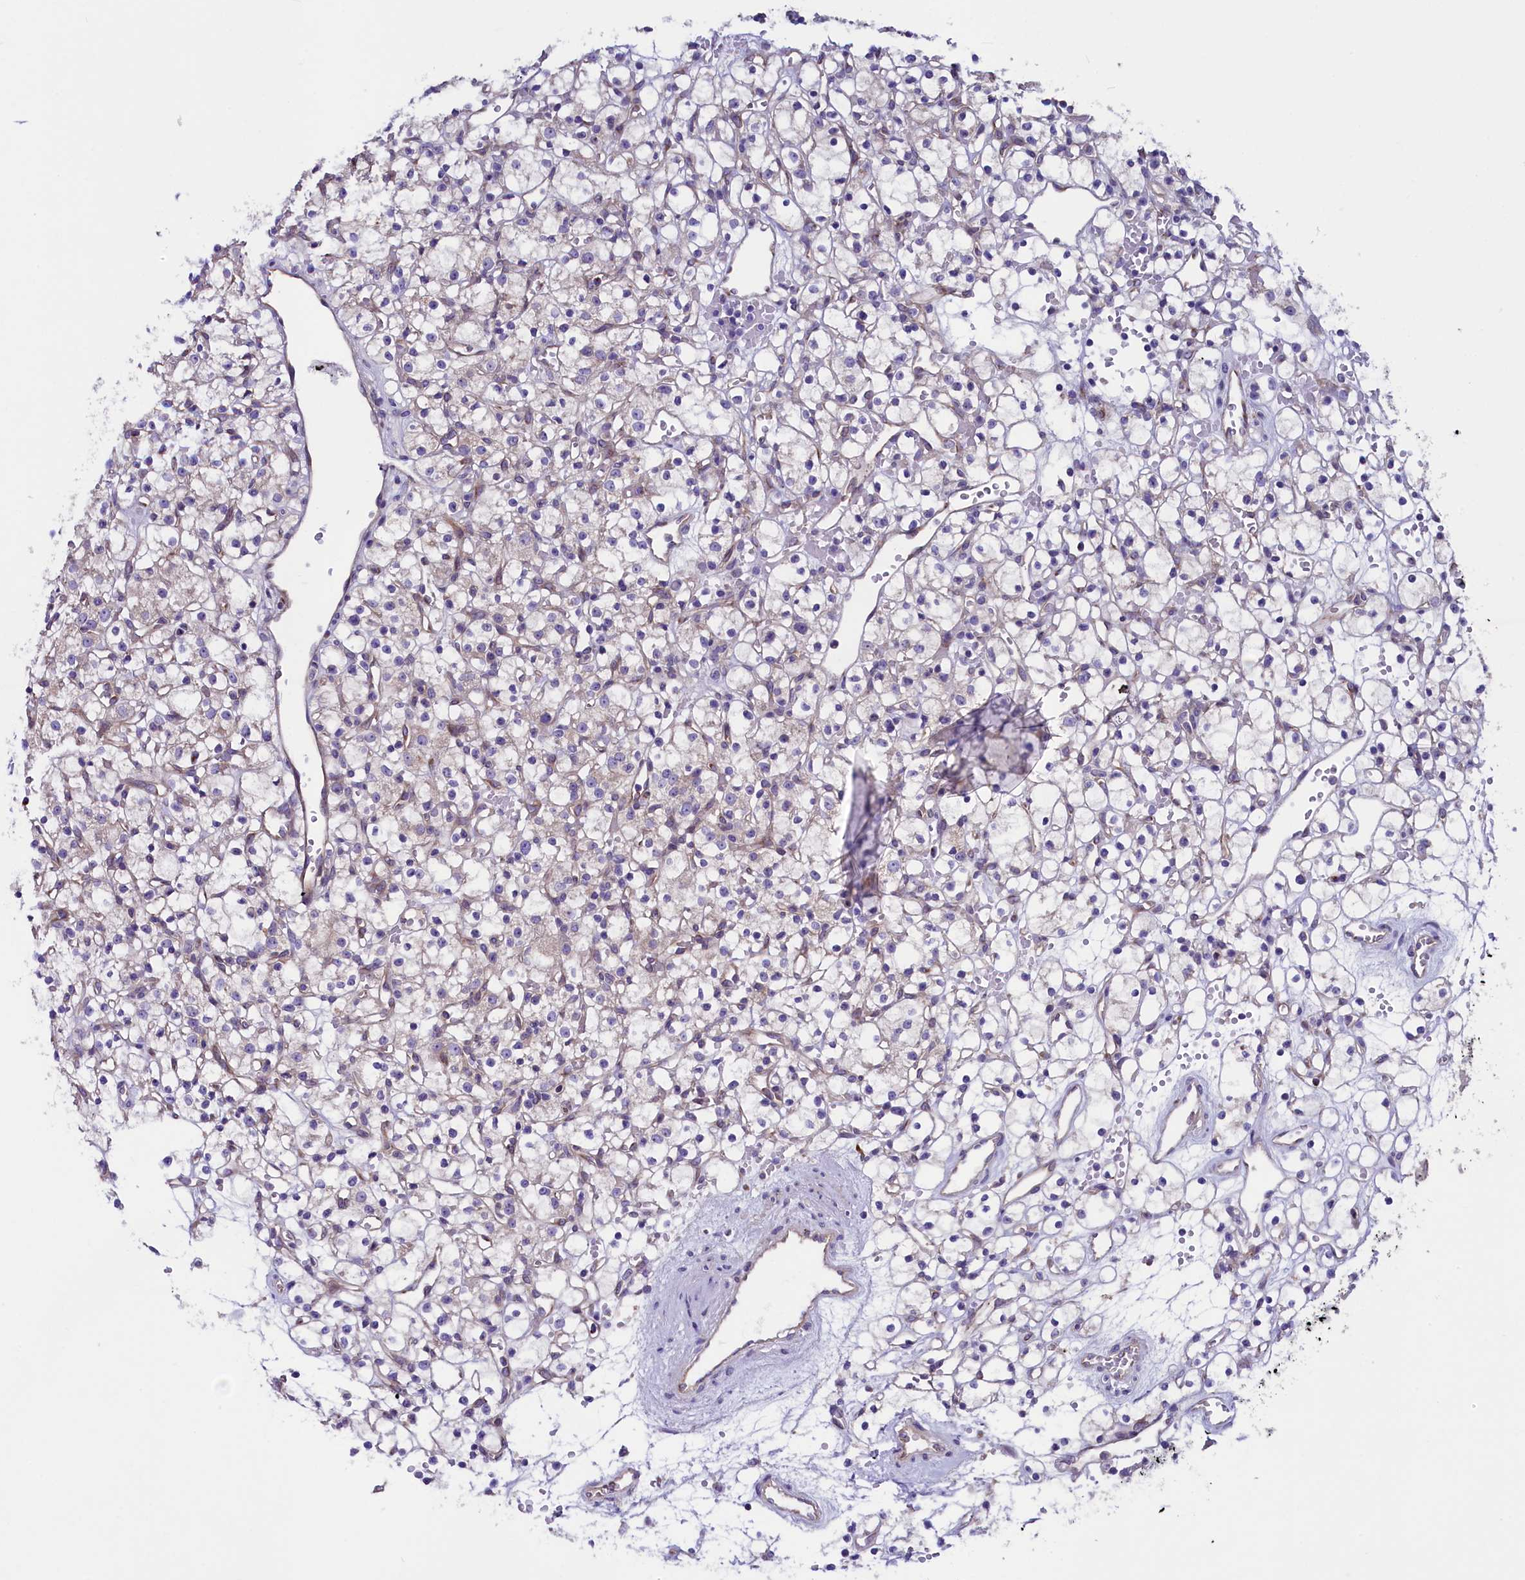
{"staining": {"intensity": "negative", "quantity": "none", "location": "none"}, "tissue": "renal cancer", "cell_type": "Tumor cells", "image_type": "cancer", "snomed": [{"axis": "morphology", "description": "Adenocarcinoma, NOS"}, {"axis": "topography", "description": "Kidney"}], "caption": "A histopathology image of adenocarcinoma (renal) stained for a protein demonstrates no brown staining in tumor cells.", "gene": "GPR108", "patient": {"sex": "female", "age": 59}}